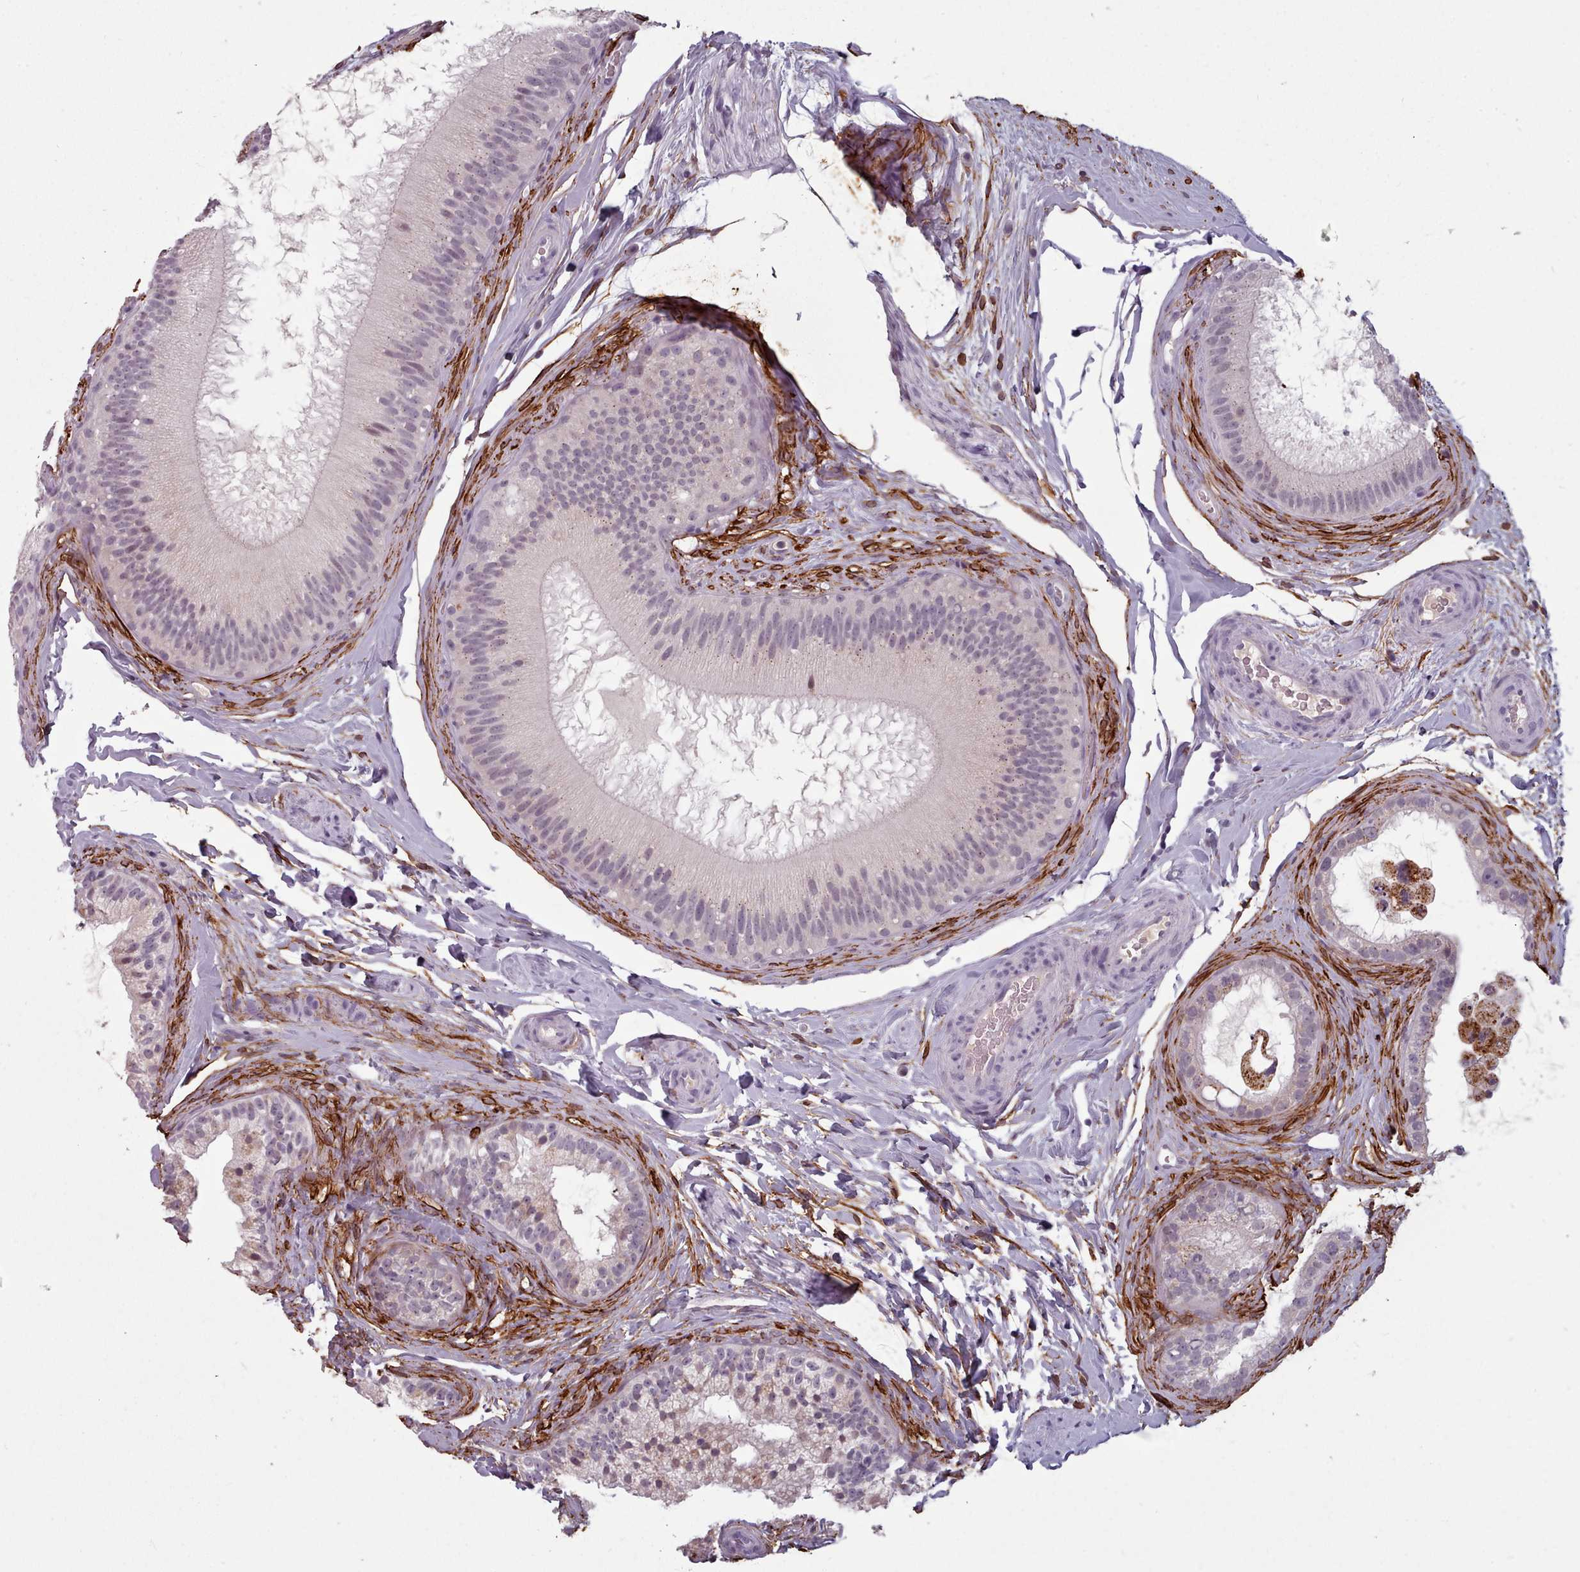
{"staining": {"intensity": "negative", "quantity": "none", "location": "none"}, "tissue": "epididymis", "cell_type": "Glandular cells", "image_type": "normal", "snomed": [{"axis": "morphology", "description": "Normal tissue, NOS"}, {"axis": "topography", "description": "Epididymis"}], "caption": "Immunohistochemical staining of benign epididymis shows no significant positivity in glandular cells. Nuclei are stained in blue.", "gene": "PBX4", "patient": {"sex": "male", "age": 45}}